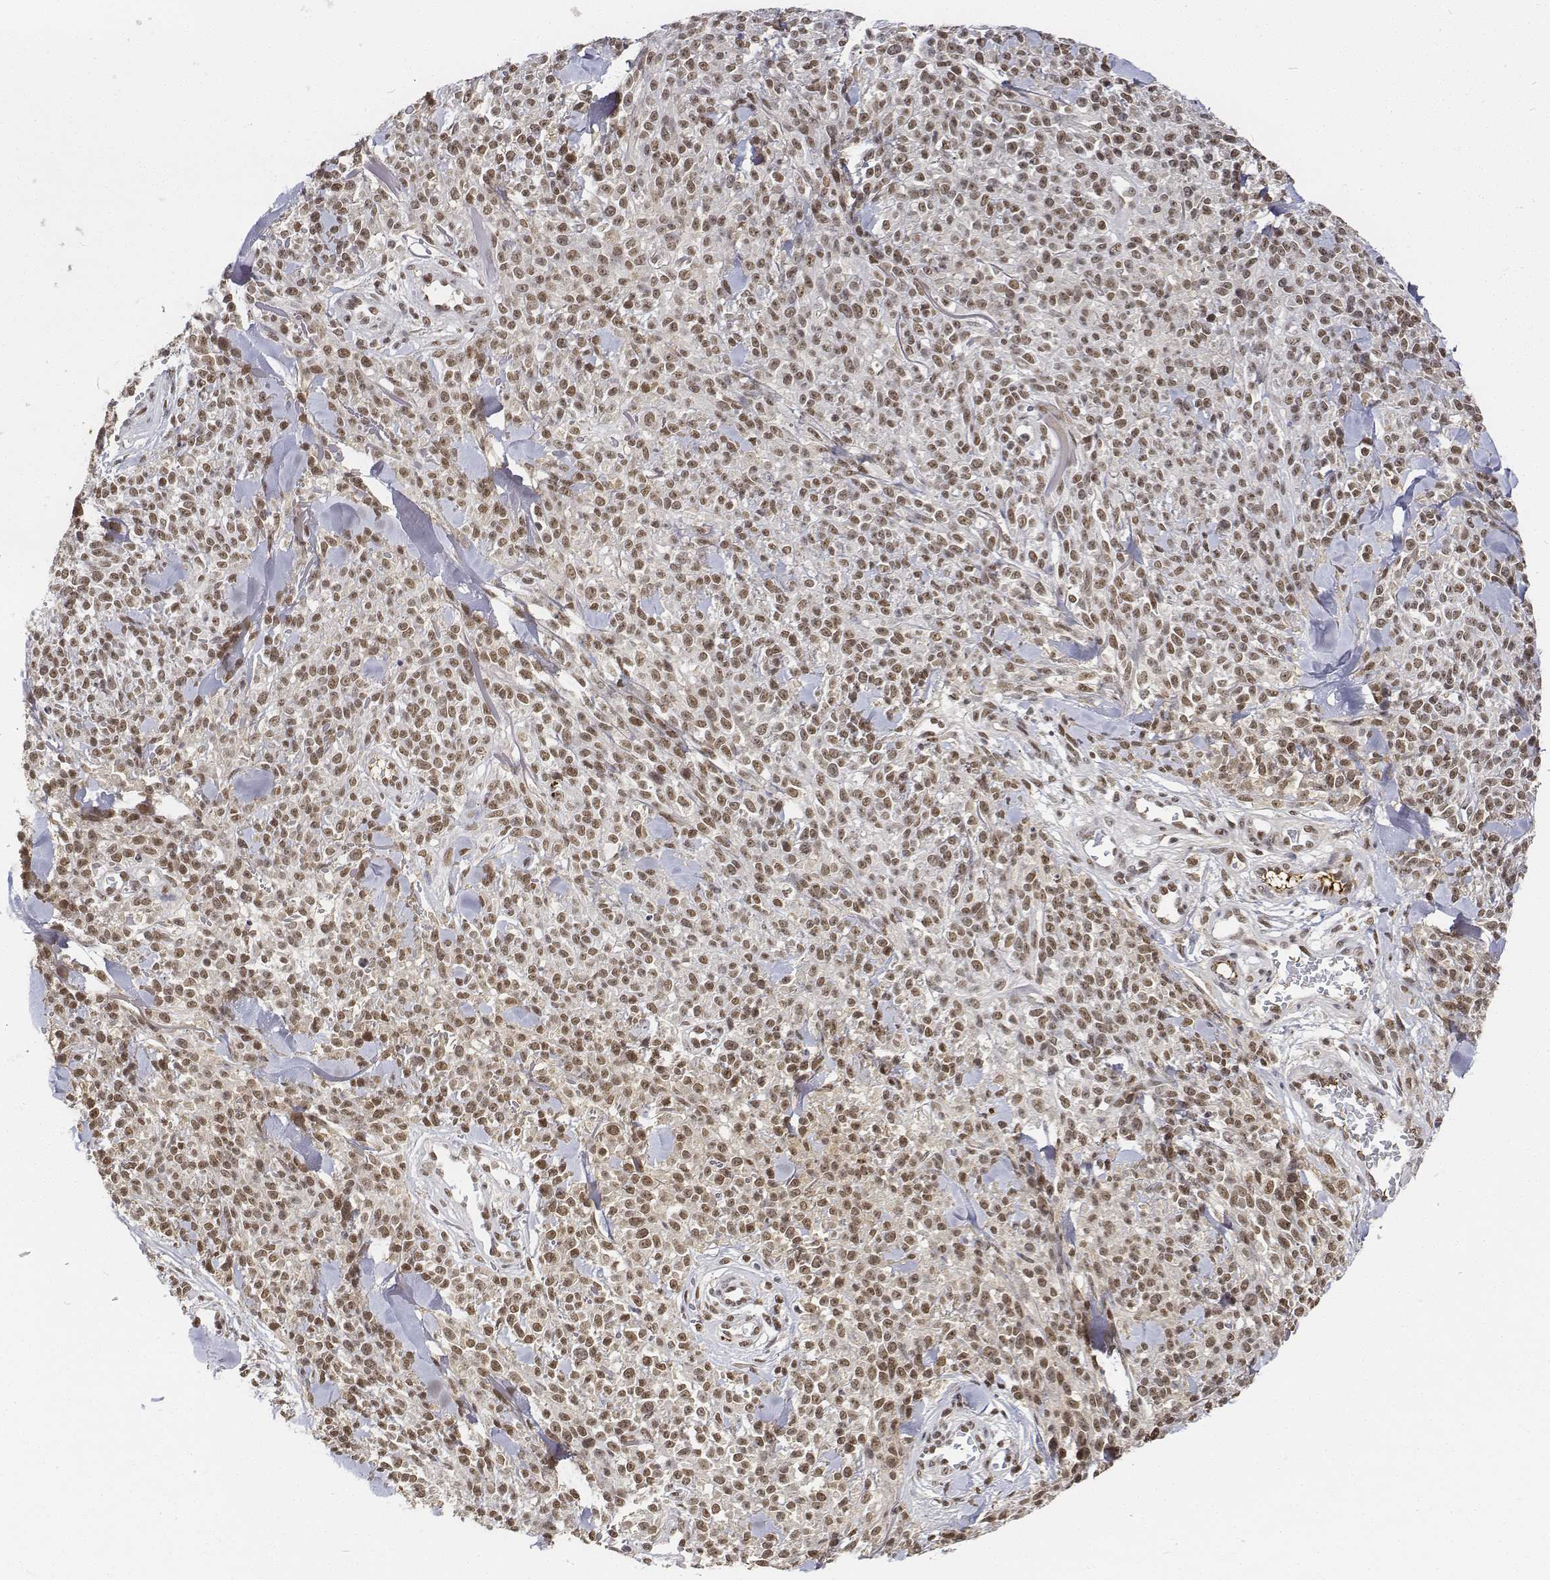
{"staining": {"intensity": "moderate", "quantity": ">75%", "location": "nuclear"}, "tissue": "melanoma", "cell_type": "Tumor cells", "image_type": "cancer", "snomed": [{"axis": "morphology", "description": "Malignant melanoma, NOS"}, {"axis": "topography", "description": "Skin"}, {"axis": "topography", "description": "Skin of trunk"}], "caption": "This micrograph exhibits immunohistochemistry (IHC) staining of human melanoma, with medium moderate nuclear positivity in approximately >75% of tumor cells.", "gene": "ATRX", "patient": {"sex": "male", "age": 74}}